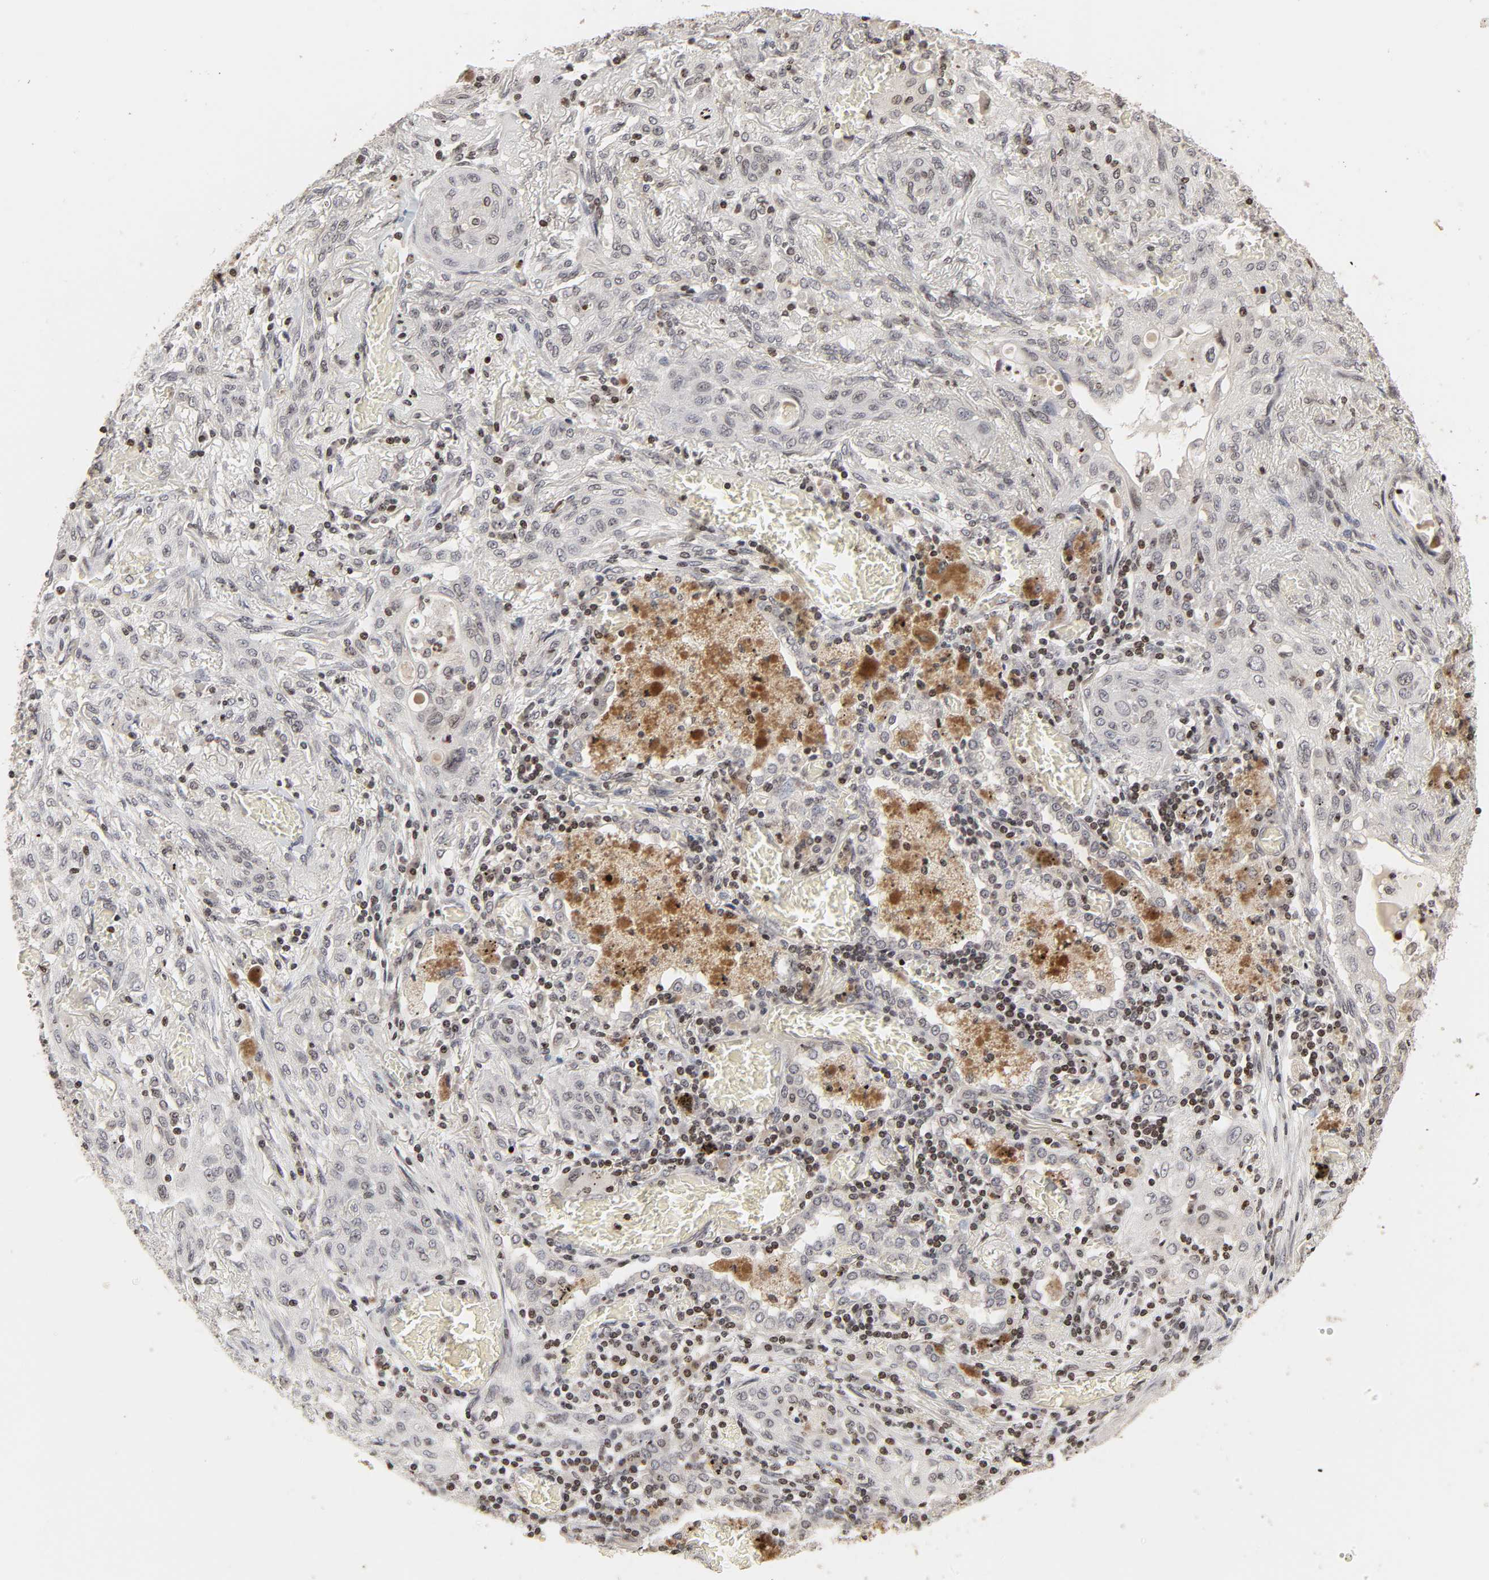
{"staining": {"intensity": "negative", "quantity": "none", "location": "none"}, "tissue": "lung cancer", "cell_type": "Tumor cells", "image_type": "cancer", "snomed": [{"axis": "morphology", "description": "Squamous cell carcinoma, NOS"}, {"axis": "topography", "description": "Lung"}], "caption": "A micrograph of lung squamous cell carcinoma stained for a protein reveals no brown staining in tumor cells.", "gene": "ZNF473", "patient": {"sex": "female", "age": 47}}